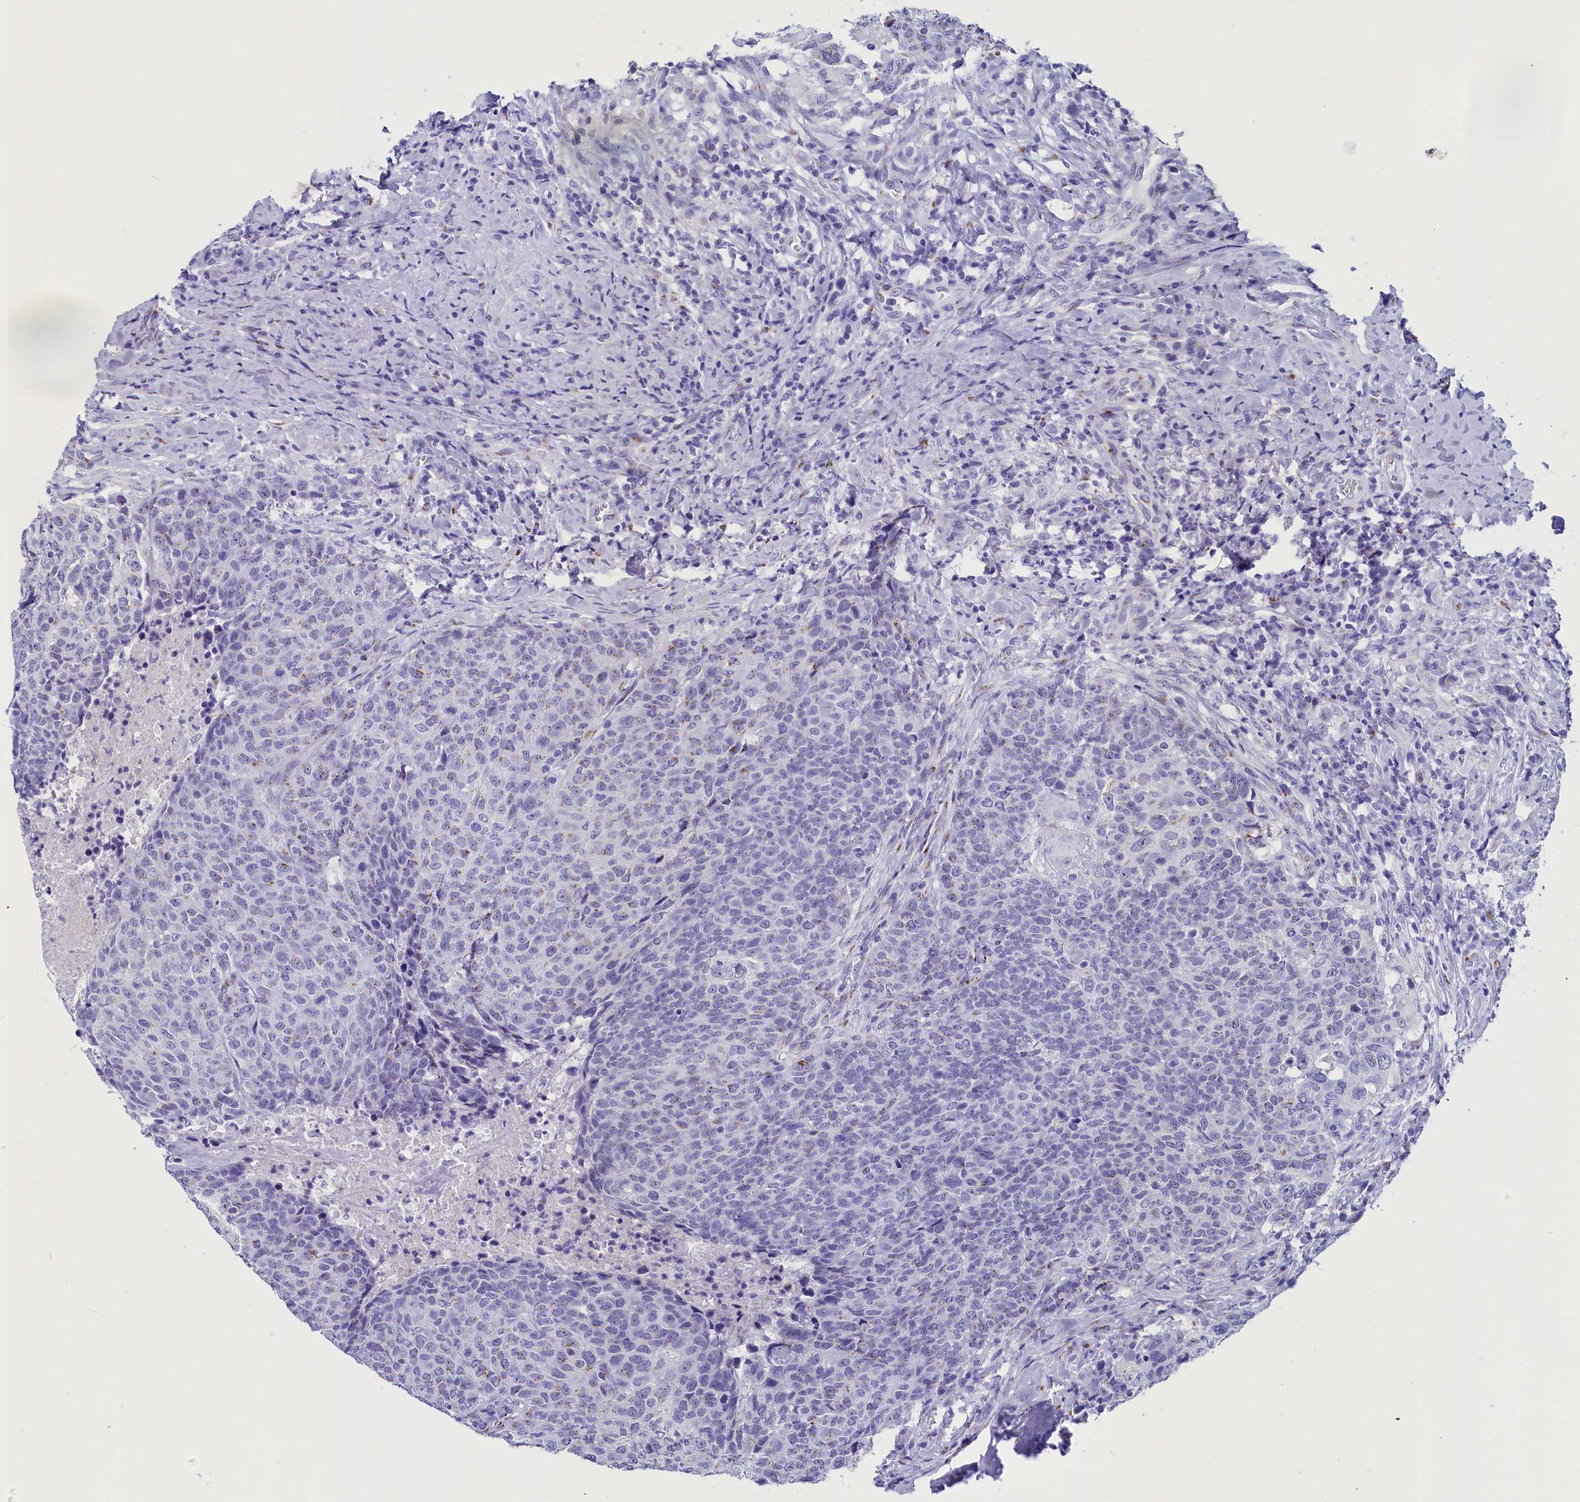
{"staining": {"intensity": "weak", "quantity": "<25%", "location": "cytoplasmic/membranous"}, "tissue": "head and neck cancer", "cell_type": "Tumor cells", "image_type": "cancer", "snomed": [{"axis": "morphology", "description": "Squamous cell carcinoma, NOS"}, {"axis": "topography", "description": "Head-Neck"}], "caption": "An image of head and neck squamous cell carcinoma stained for a protein reveals no brown staining in tumor cells. The staining is performed using DAB brown chromogen with nuclei counter-stained in using hematoxylin.", "gene": "AP3B2", "patient": {"sex": "male", "age": 66}}